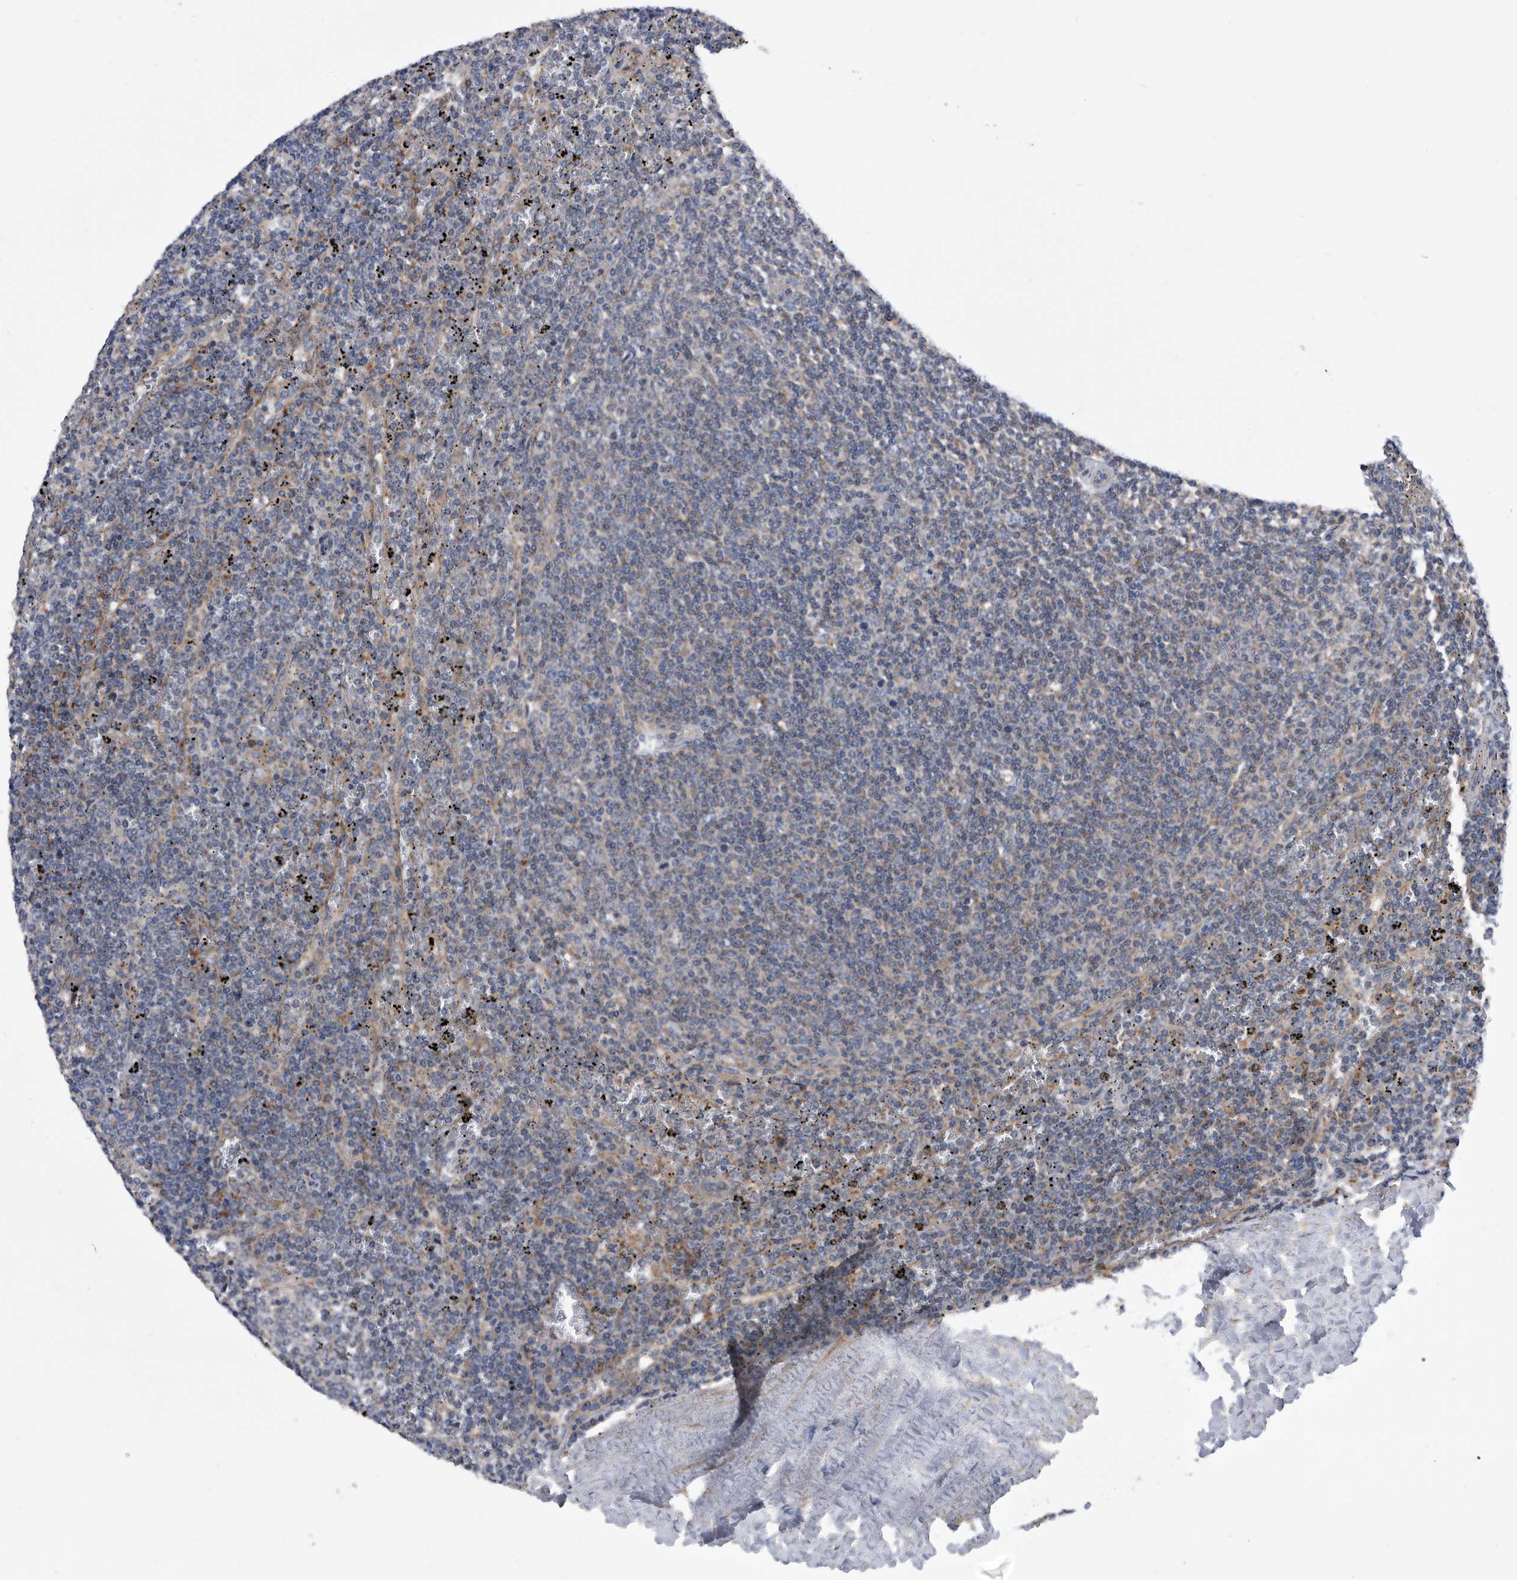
{"staining": {"intensity": "negative", "quantity": "none", "location": "none"}, "tissue": "lymphoma", "cell_type": "Tumor cells", "image_type": "cancer", "snomed": [{"axis": "morphology", "description": "Malignant lymphoma, non-Hodgkin's type, Low grade"}, {"axis": "topography", "description": "Spleen"}], "caption": "This is an immunohistochemistry (IHC) histopathology image of human lymphoma. There is no staining in tumor cells.", "gene": "BAIAP3", "patient": {"sex": "female", "age": 50}}